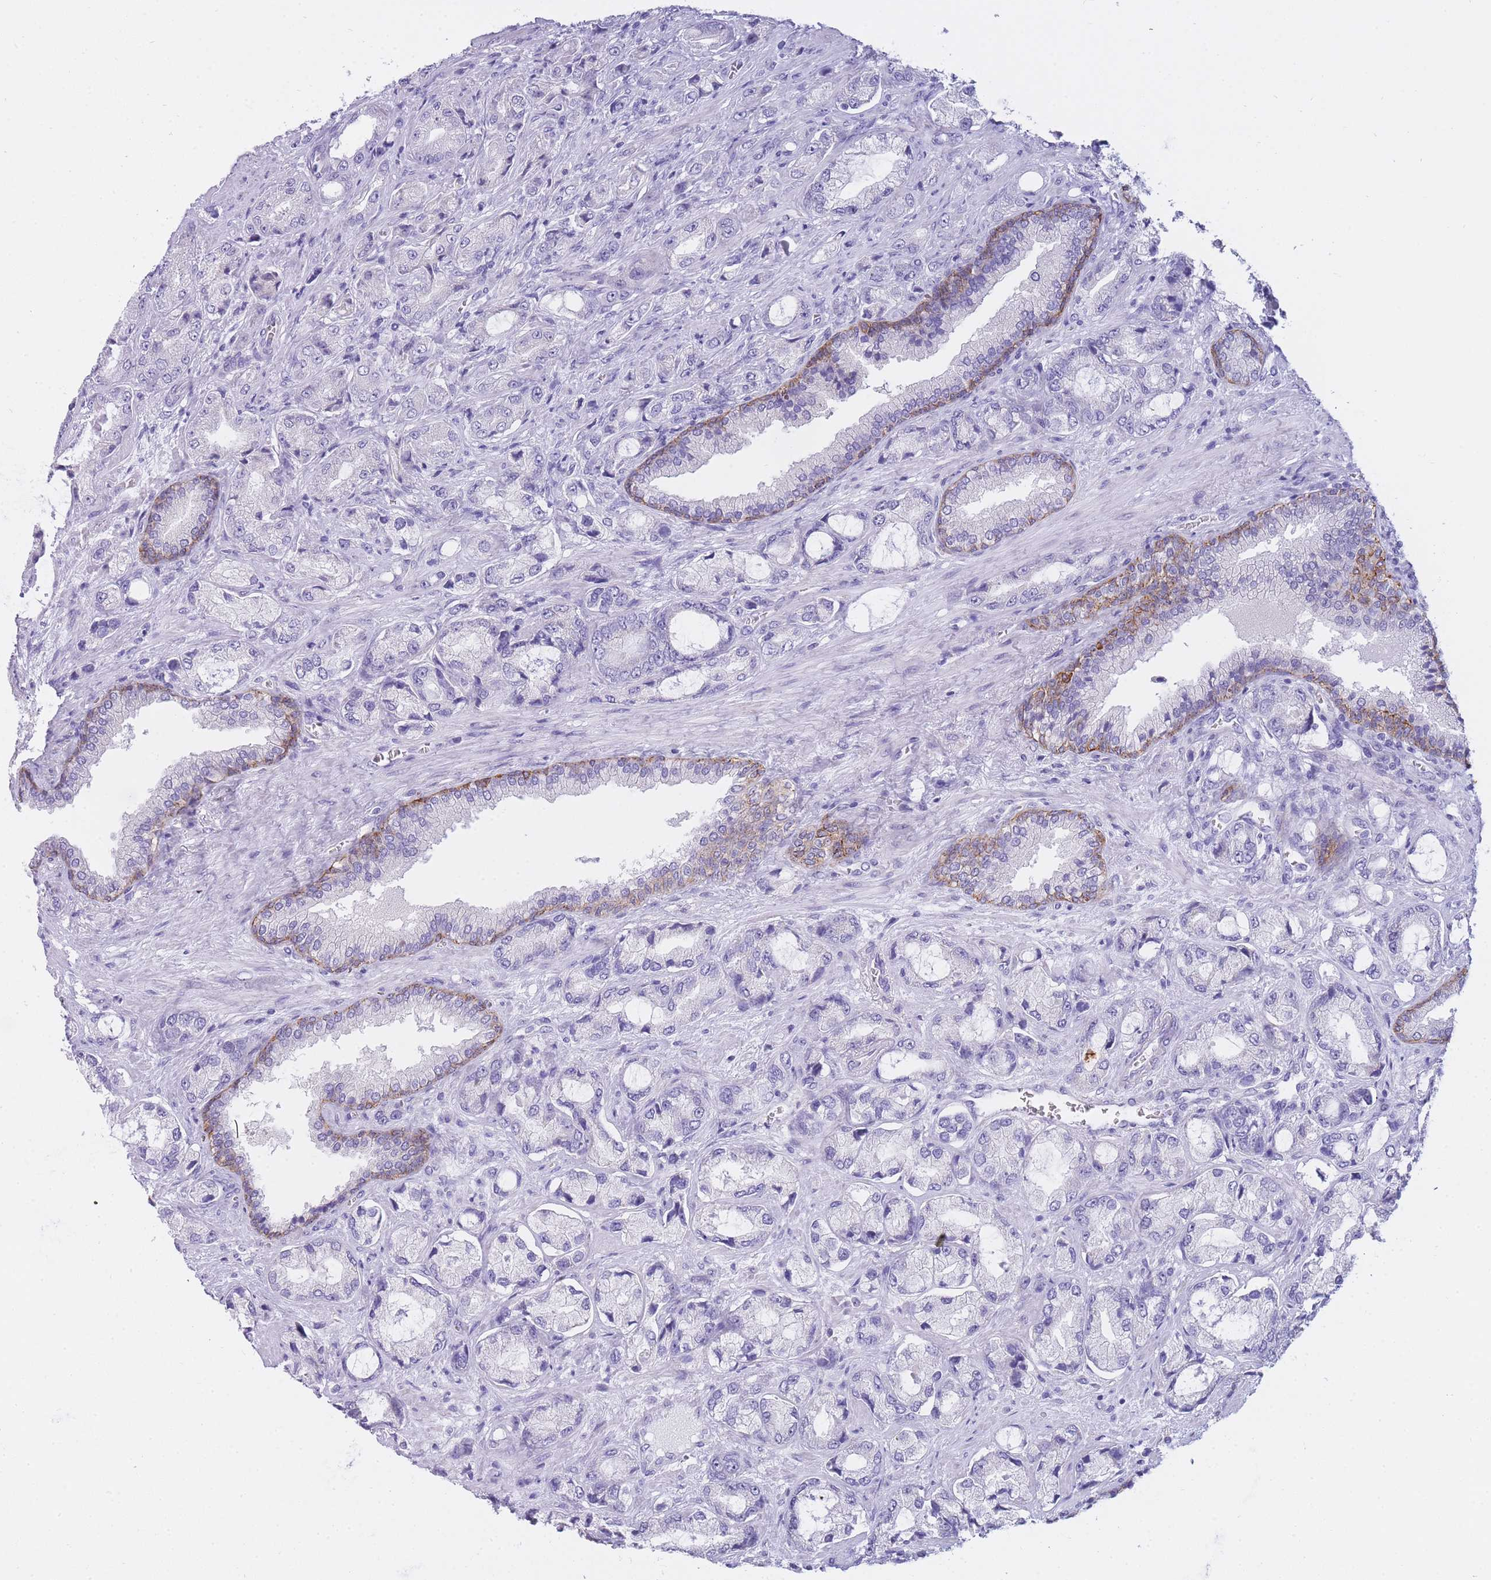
{"staining": {"intensity": "negative", "quantity": "none", "location": "none"}, "tissue": "prostate cancer", "cell_type": "Tumor cells", "image_type": "cancer", "snomed": [{"axis": "morphology", "description": "Adenocarcinoma, High grade"}, {"axis": "topography", "description": "Prostate"}], "caption": "This is a photomicrograph of immunohistochemistry (IHC) staining of adenocarcinoma (high-grade) (prostate), which shows no expression in tumor cells.", "gene": "FRAT2", "patient": {"sex": "male", "age": 68}}